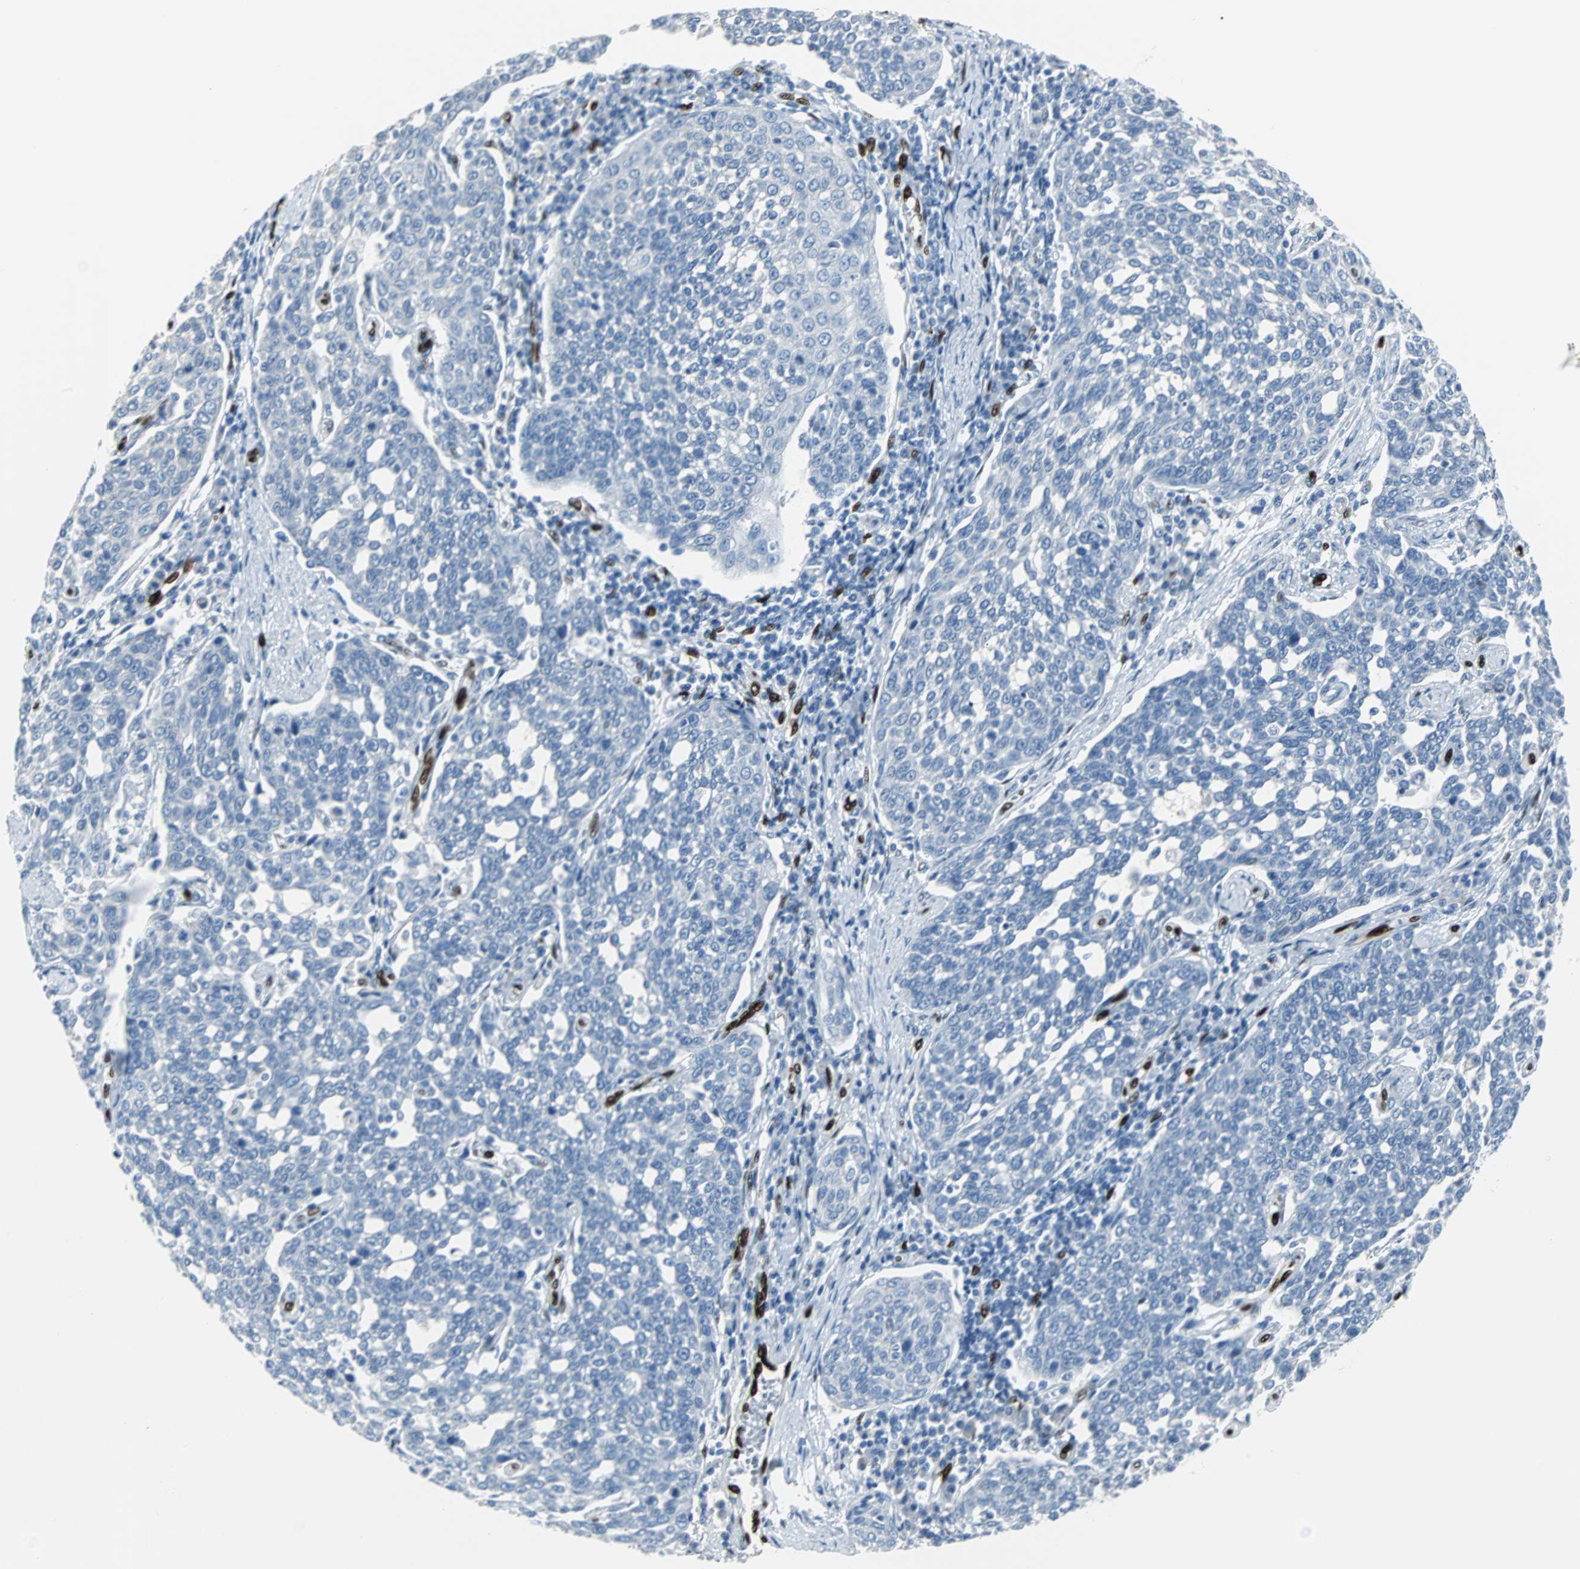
{"staining": {"intensity": "negative", "quantity": "none", "location": "none"}, "tissue": "cervical cancer", "cell_type": "Tumor cells", "image_type": "cancer", "snomed": [{"axis": "morphology", "description": "Squamous cell carcinoma, NOS"}, {"axis": "topography", "description": "Cervix"}], "caption": "DAB immunohistochemical staining of human cervical cancer shows no significant staining in tumor cells.", "gene": "IL33", "patient": {"sex": "female", "age": 34}}